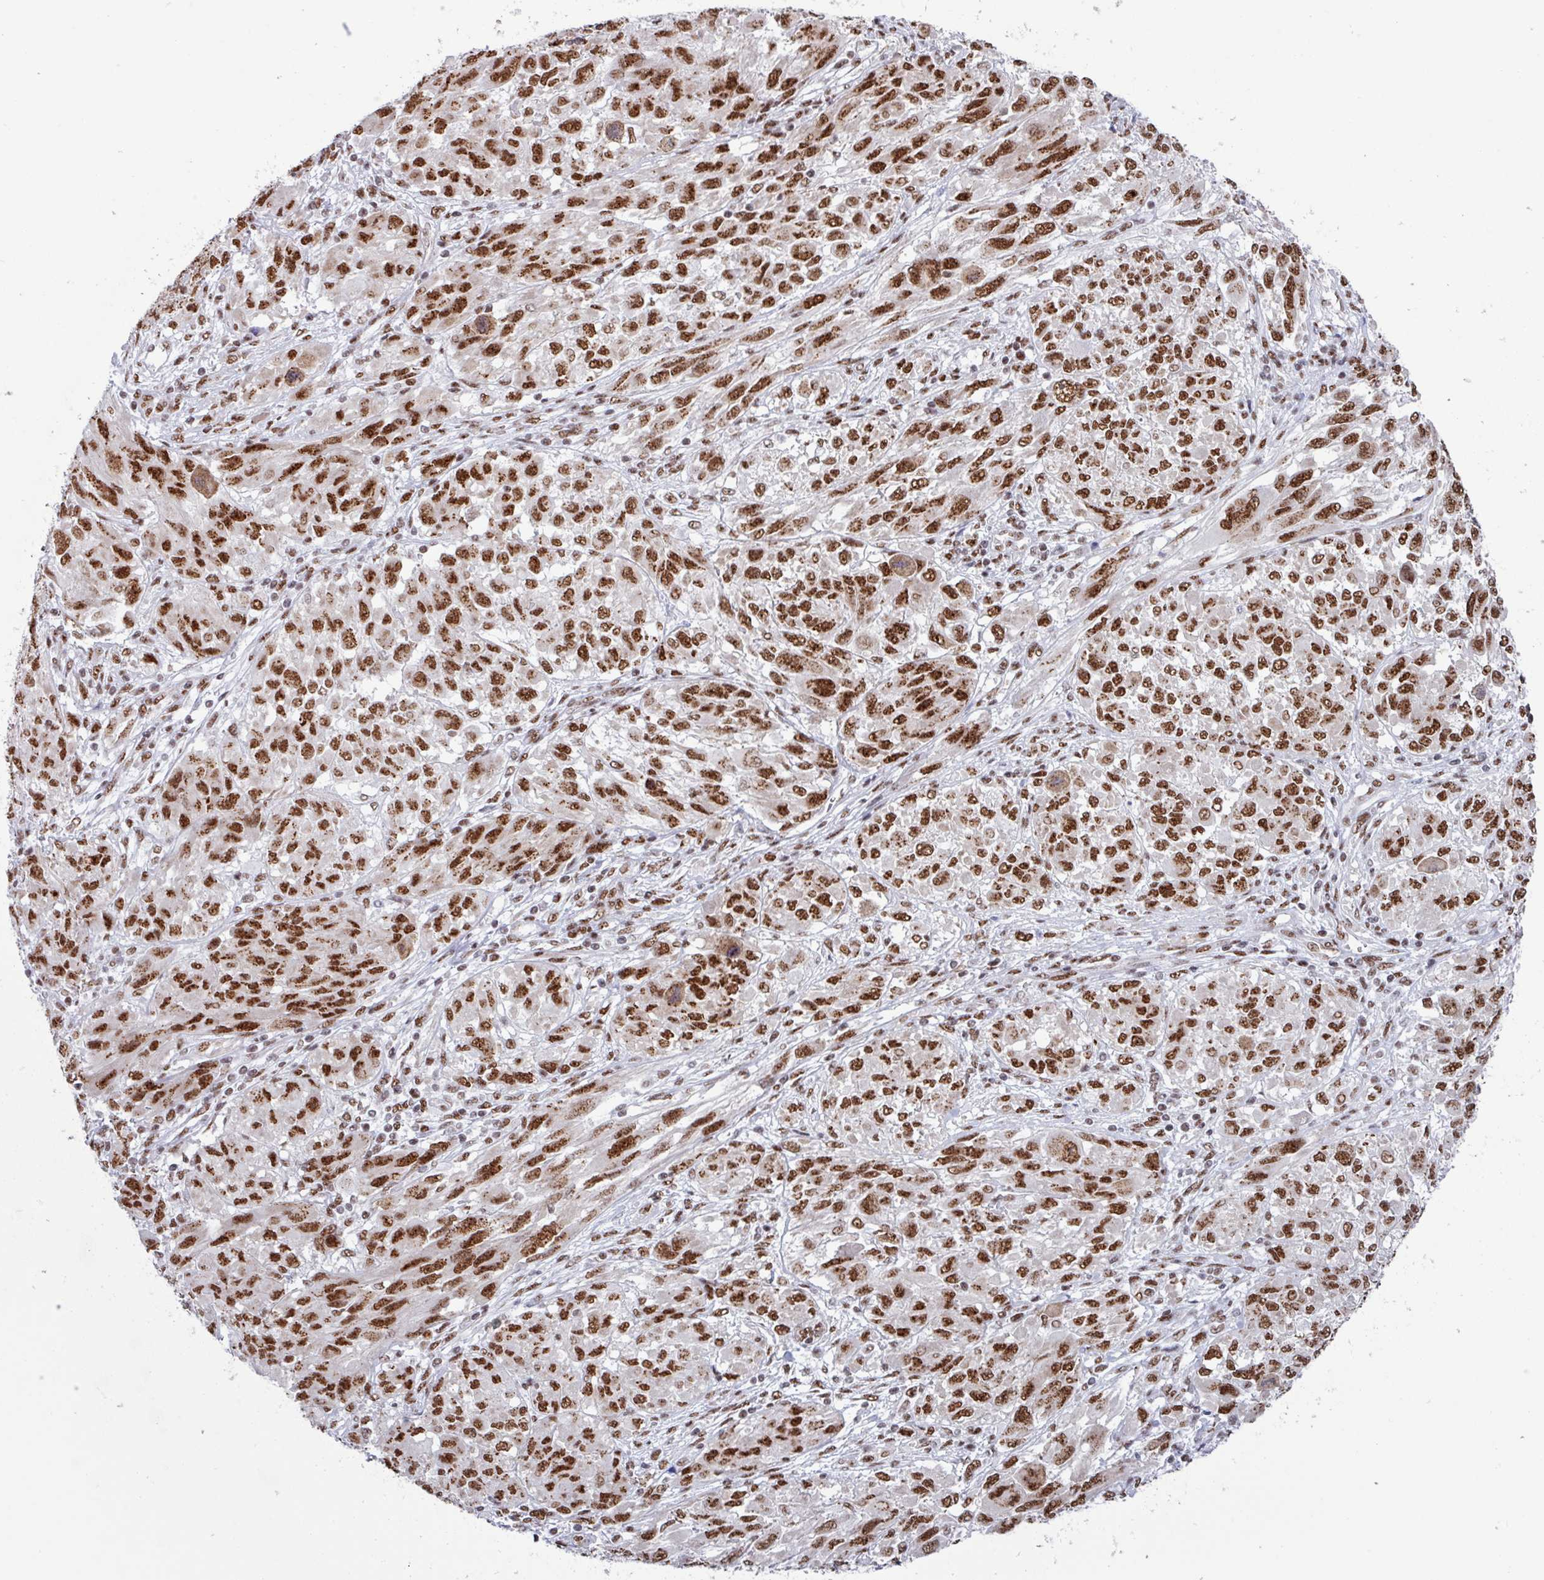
{"staining": {"intensity": "strong", "quantity": ">75%", "location": "nuclear"}, "tissue": "melanoma", "cell_type": "Tumor cells", "image_type": "cancer", "snomed": [{"axis": "morphology", "description": "Malignant melanoma, NOS"}, {"axis": "topography", "description": "Skin"}], "caption": "Malignant melanoma stained for a protein (brown) demonstrates strong nuclear positive staining in about >75% of tumor cells.", "gene": "PUF60", "patient": {"sex": "female", "age": 91}}